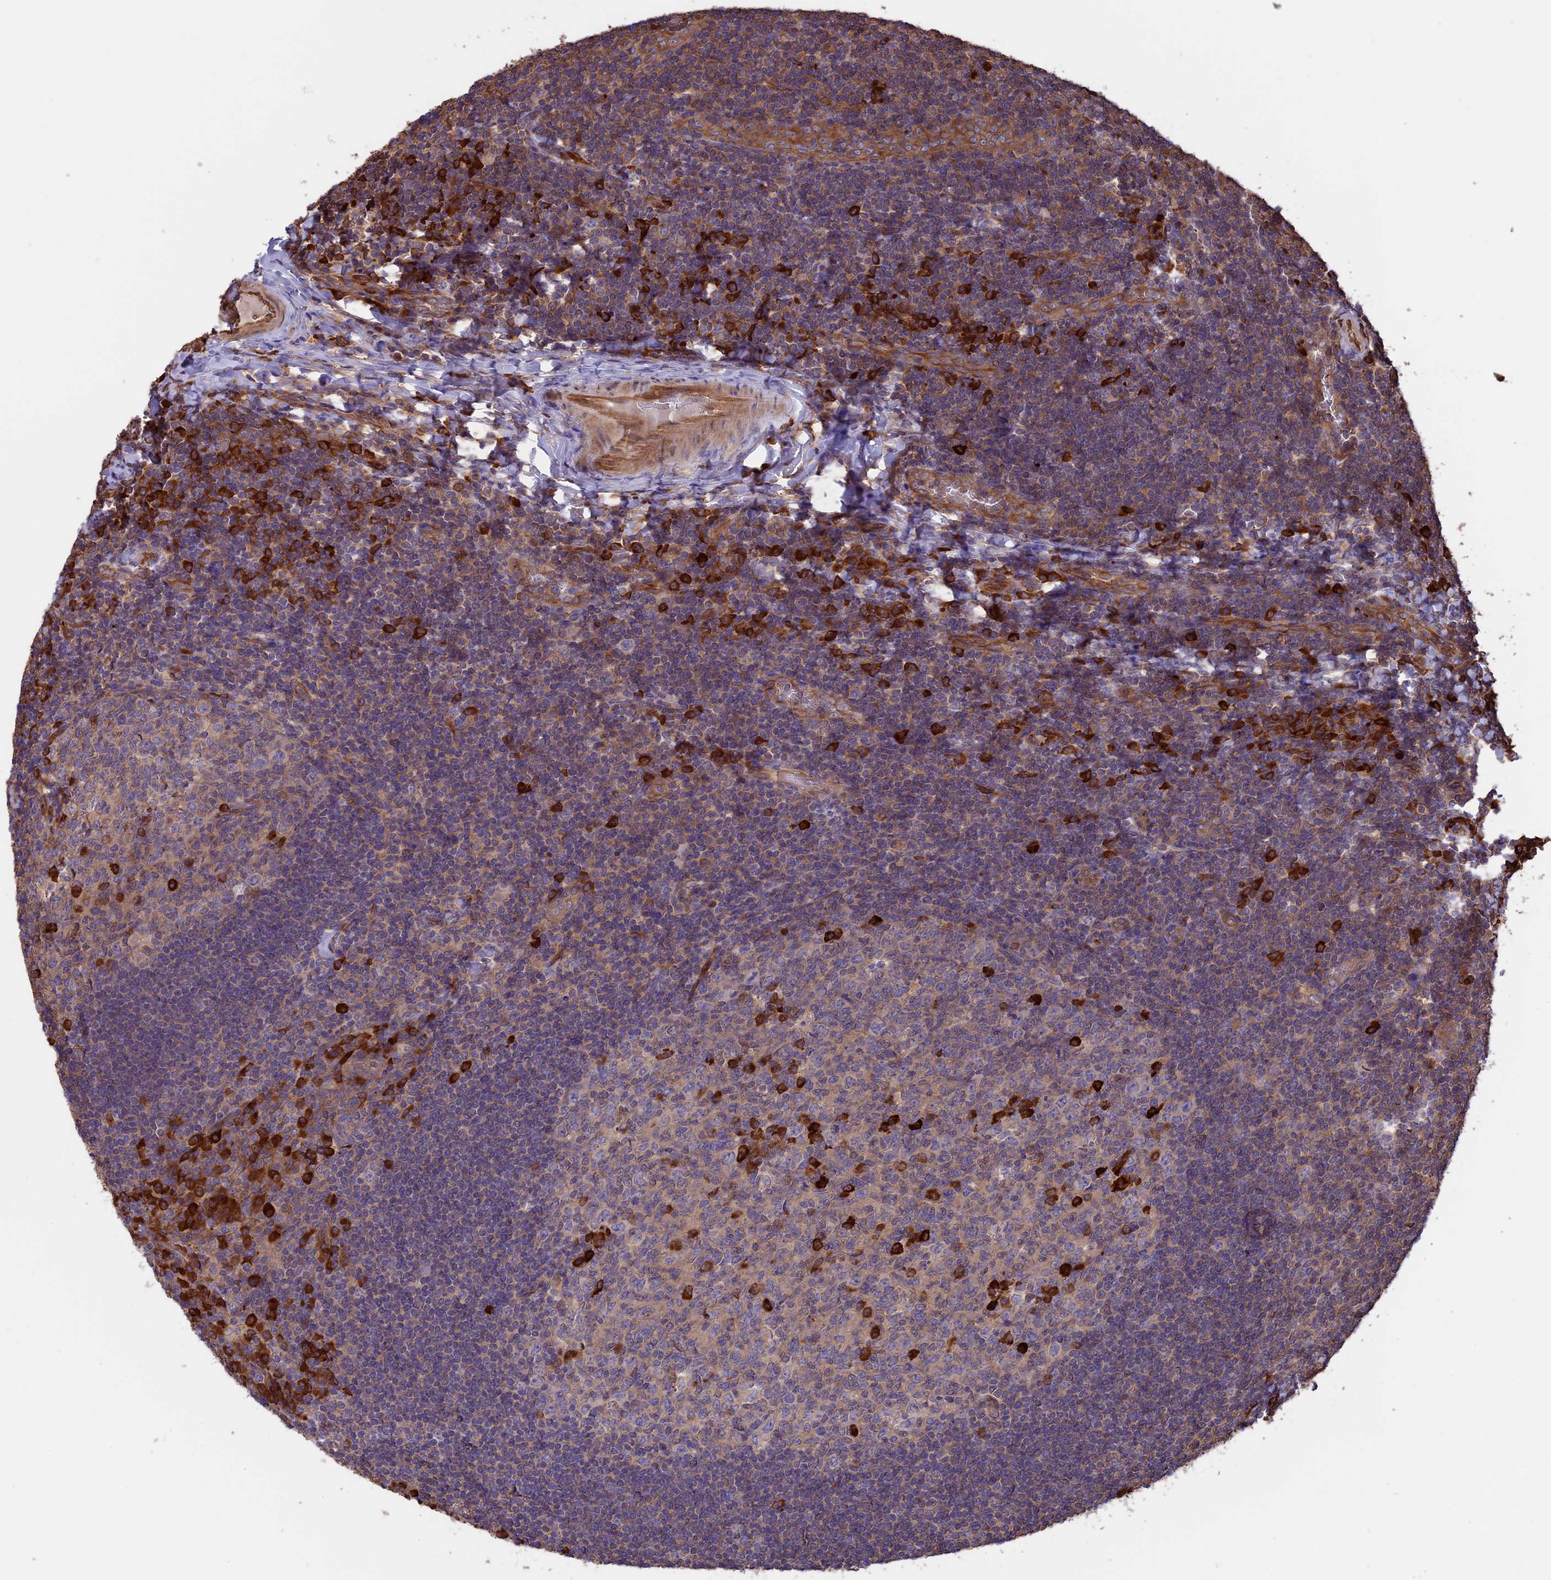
{"staining": {"intensity": "strong", "quantity": "<25%", "location": "cytoplasmic/membranous"}, "tissue": "tonsil", "cell_type": "Germinal center cells", "image_type": "normal", "snomed": [{"axis": "morphology", "description": "Normal tissue, NOS"}, {"axis": "topography", "description": "Tonsil"}], "caption": "Protein analysis of normal tonsil demonstrates strong cytoplasmic/membranous positivity in about <25% of germinal center cells. Using DAB (3,3'-diaminobenzidine) (brown) and hematoxylin (blue) stains, captured at high magnification using brightfield microscopy.", "gene": "GAS8", "patient": {"sex": "male", "age": 17}}